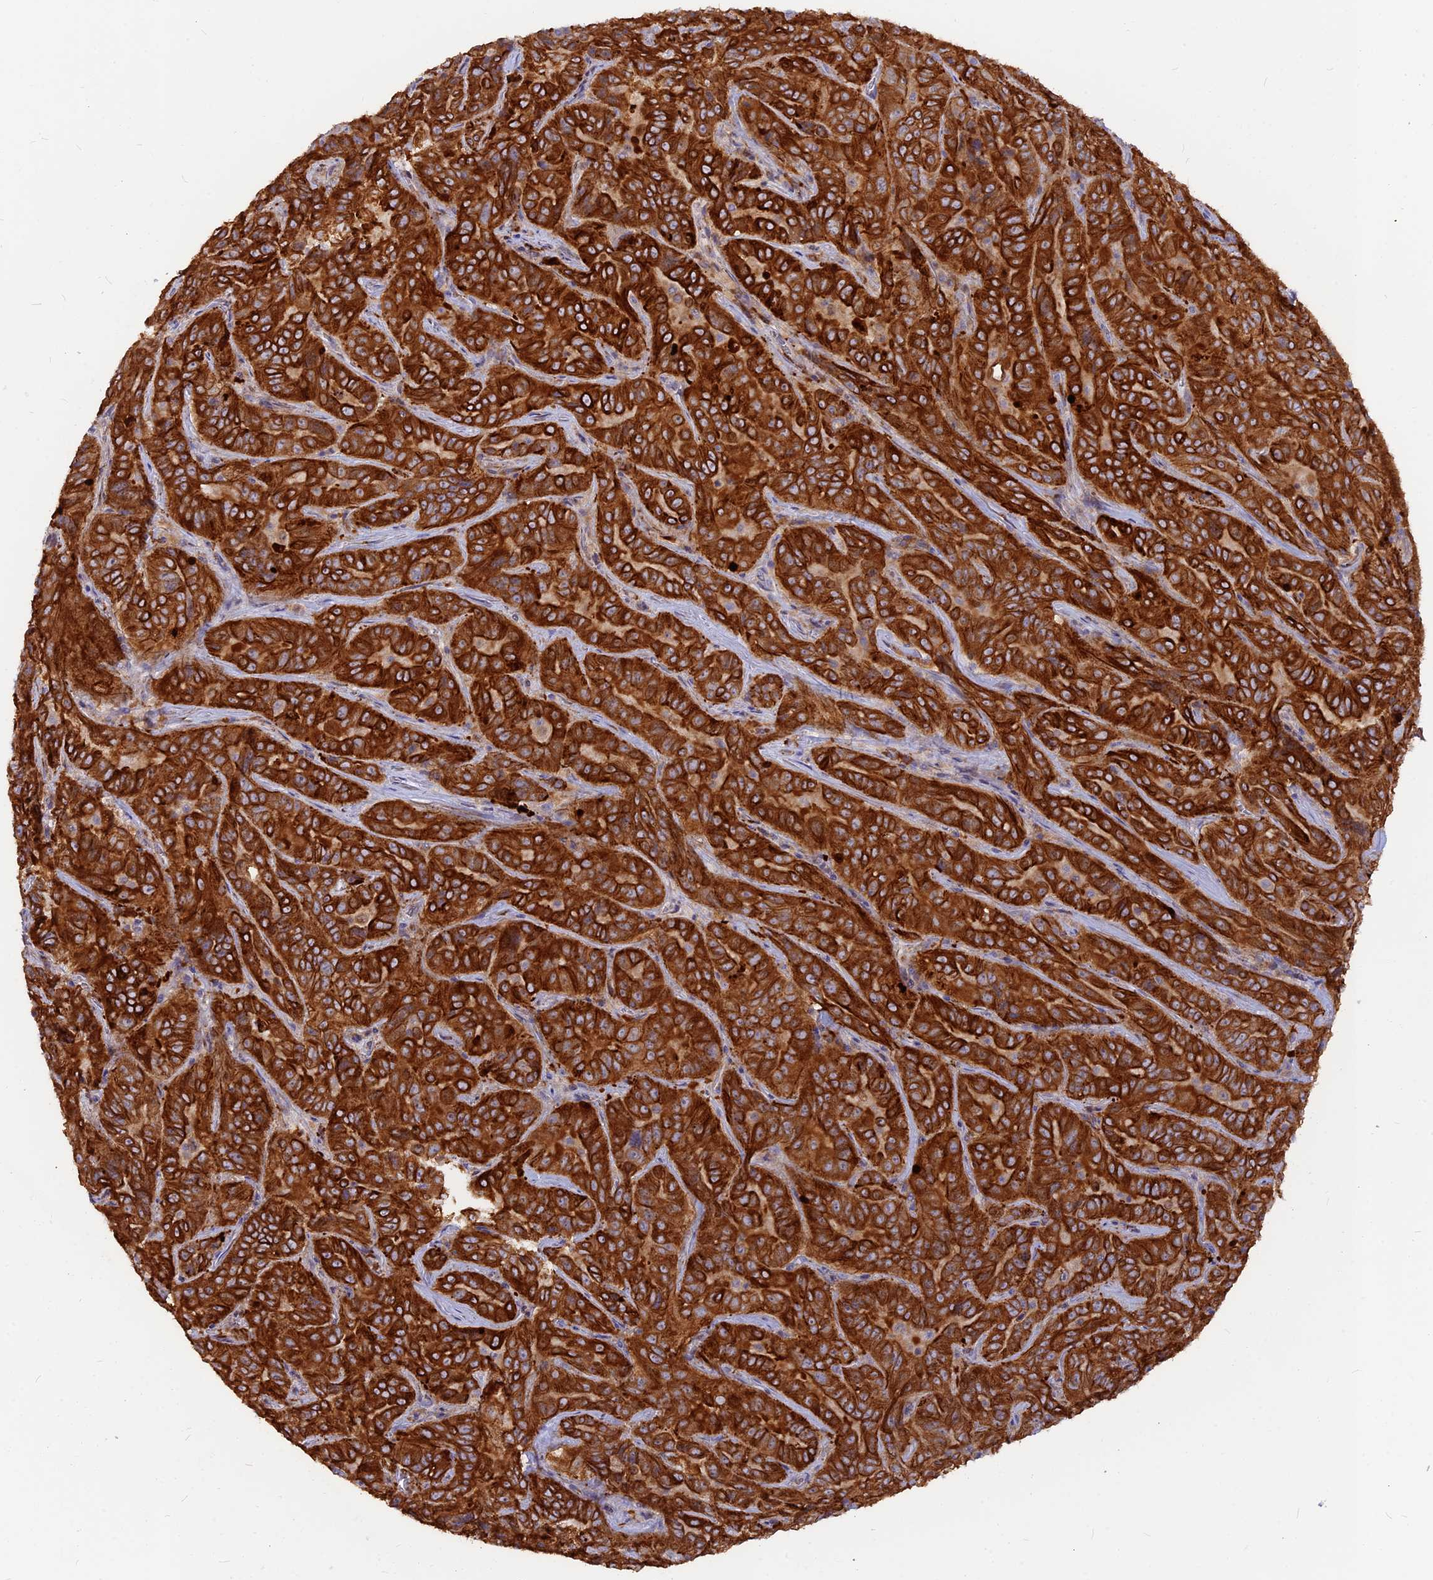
{"staining": {"intensity": "strong", "quantity": ">75%", "location": "cytoplasmic/membranous"}, "tissue": "pancreatic cancer", "cell_type": "Tumor cells", "image_type": "cancer", "snomed": [{"axis": "morphology", "description": "Adenocarcinoma, NOS"}, {"axis": "topography", "description": "Pancreas"}], "caption": "Immunohistochemical staining of adenocarcinoma (pancreatic) displays high levels of strong cytoplasmic/membranous positivity in approximately >75% of tumor cells.", "gene": "DENND2D", "patient": {"sex": "male", "age": 63}}